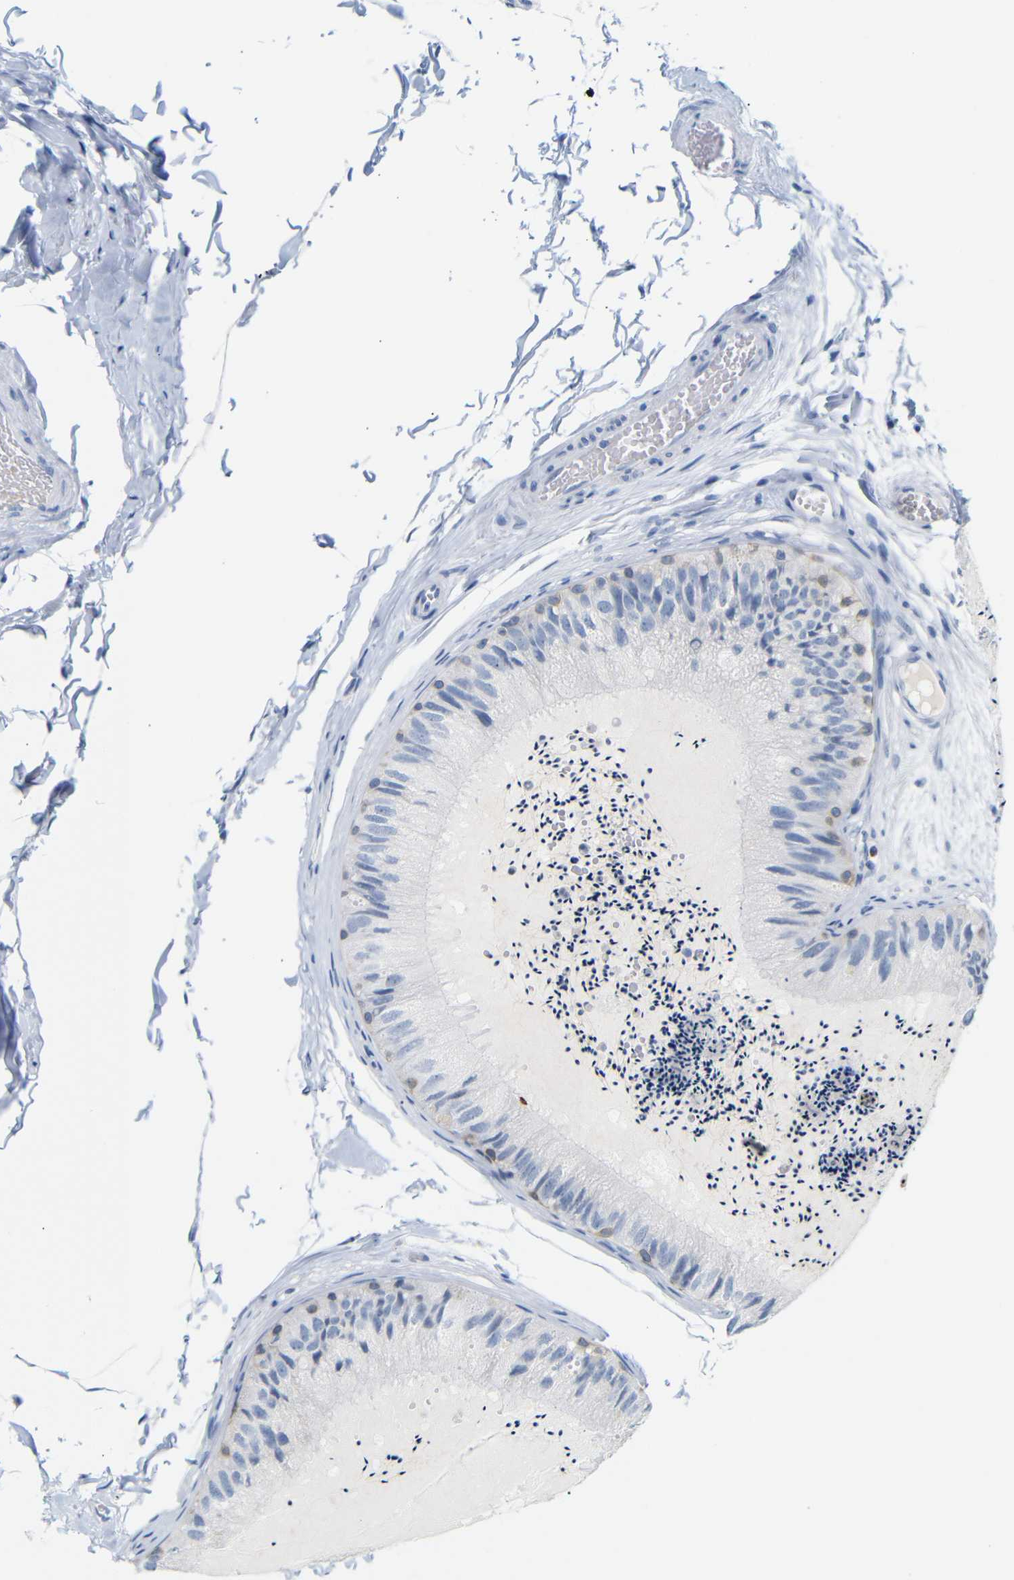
{"staining": {"intensity": "moderate", "quantity": "25%-75%", "location": "cytoplasmic/membranous,nuclear"}, "tissue": "epididymis", "cell_type": "Glandular cells", "image_type": "normal", "snomed": [{"axis": "morphology", "description": "Normal tissue, NOS"}, {"axis": "topography", "description": "Epididymis"}], "caption": "An immunohistochemistry photomicrograph of unremarkable tissue is shown. Protein staining in brown labels moderate cytoplasmic/membranous,nuclear positivity in epididymis within glandular cells. (Stains: DAB in brown, nuclei in blue, Microscopy: brightfield microscopy at high magnification).", "gene": "DYNAP", "patient": {"sex": "male", "age": 31}}